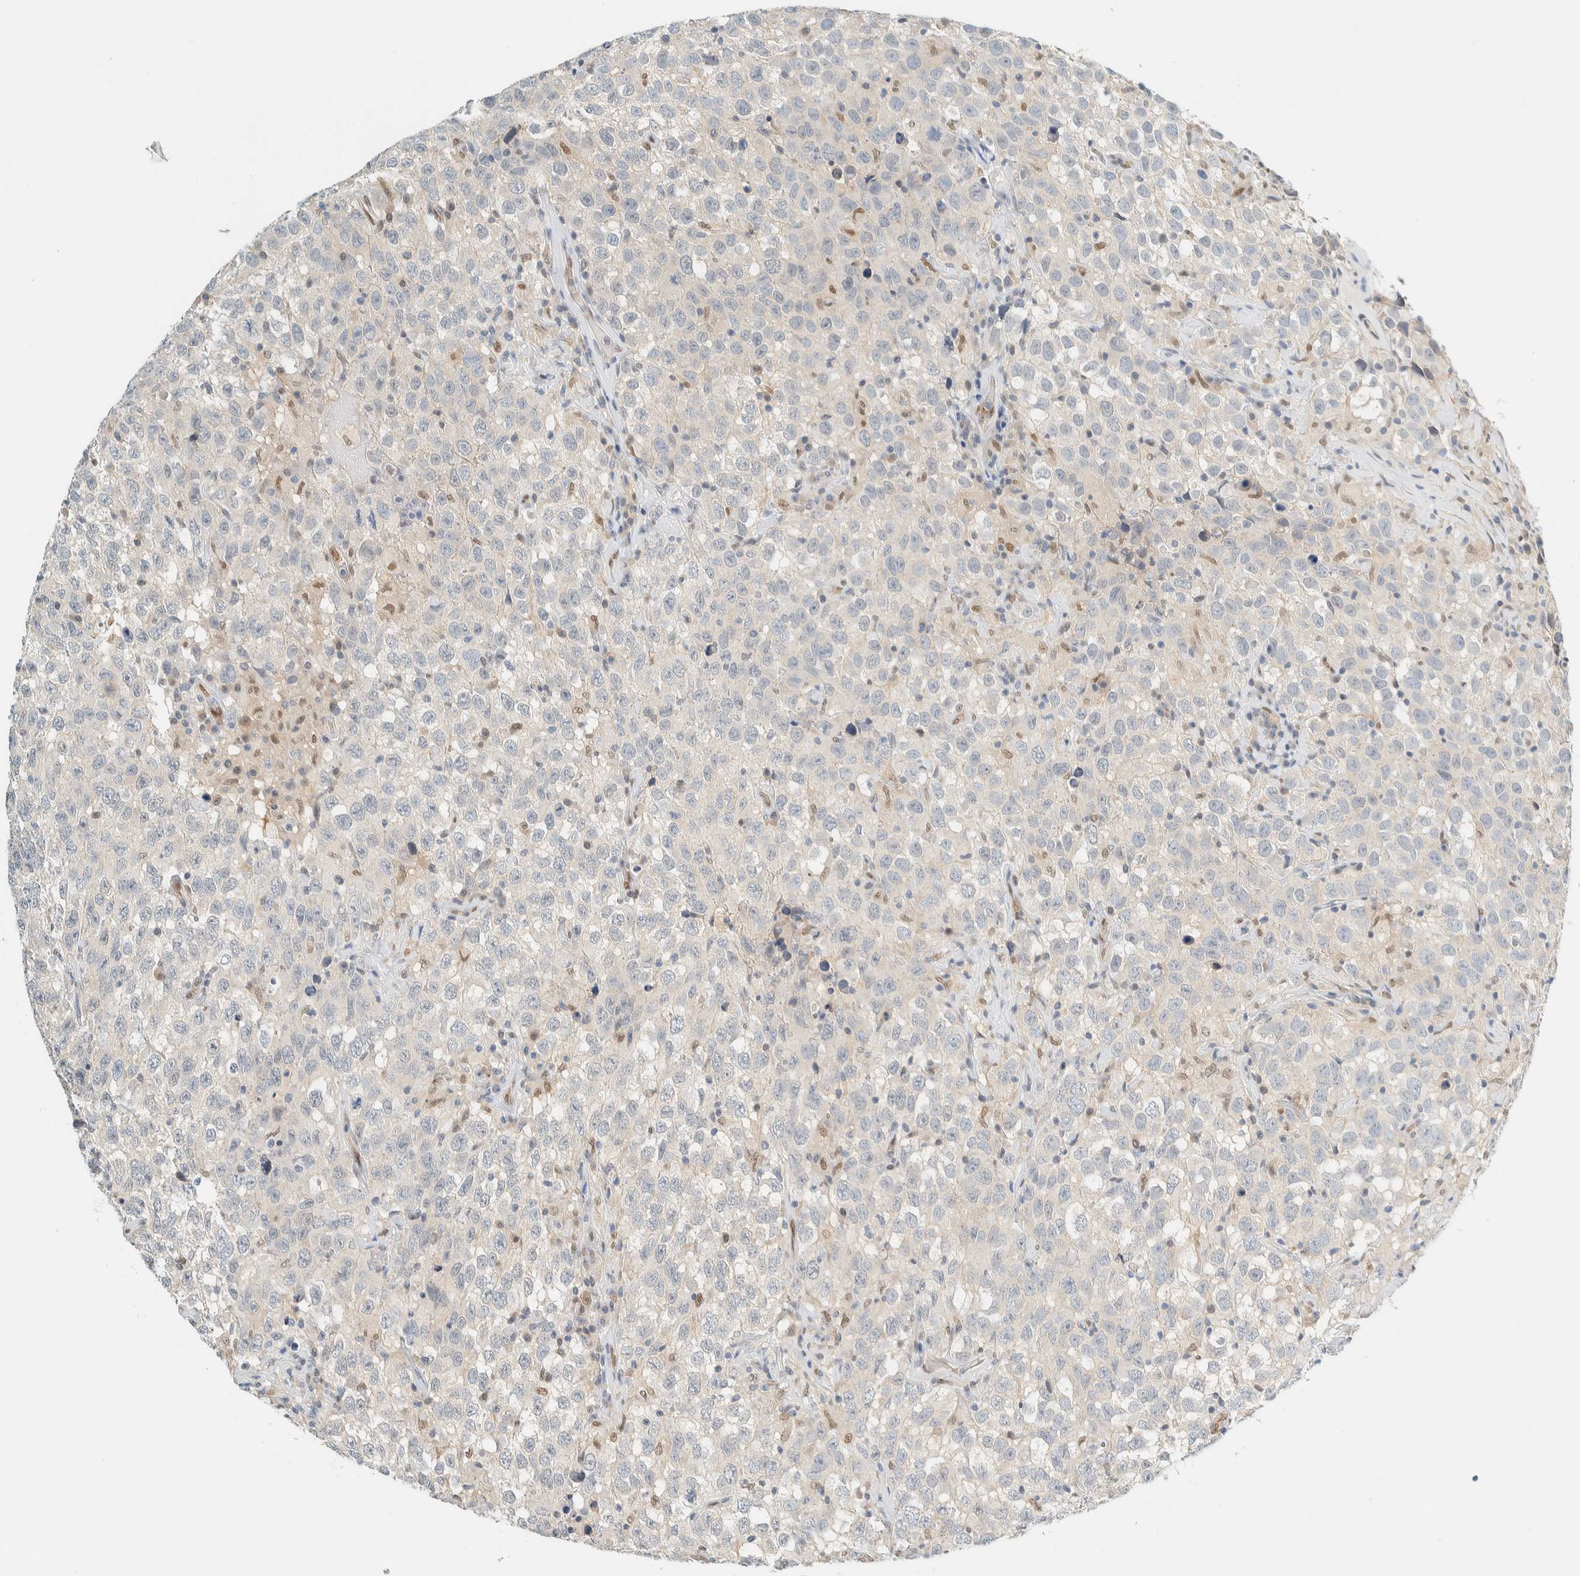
{"staining": {"intensity": "negative", "quantity": "none", "location": "none"}, "tissue": "testis cancer", "cell_type": "Tumor cells", "image_type": "cancer", "snomed": [{"axis": "morphology", "description": "Seminoma, NOS"}, {"axis": "topography", "description": "Testis"}], "caption": "The micrograph displays no significant staining in tumor cells of seminoma (testis).", "gene": "TSTD2", "patient": {"sex": "male", "age": 41}}